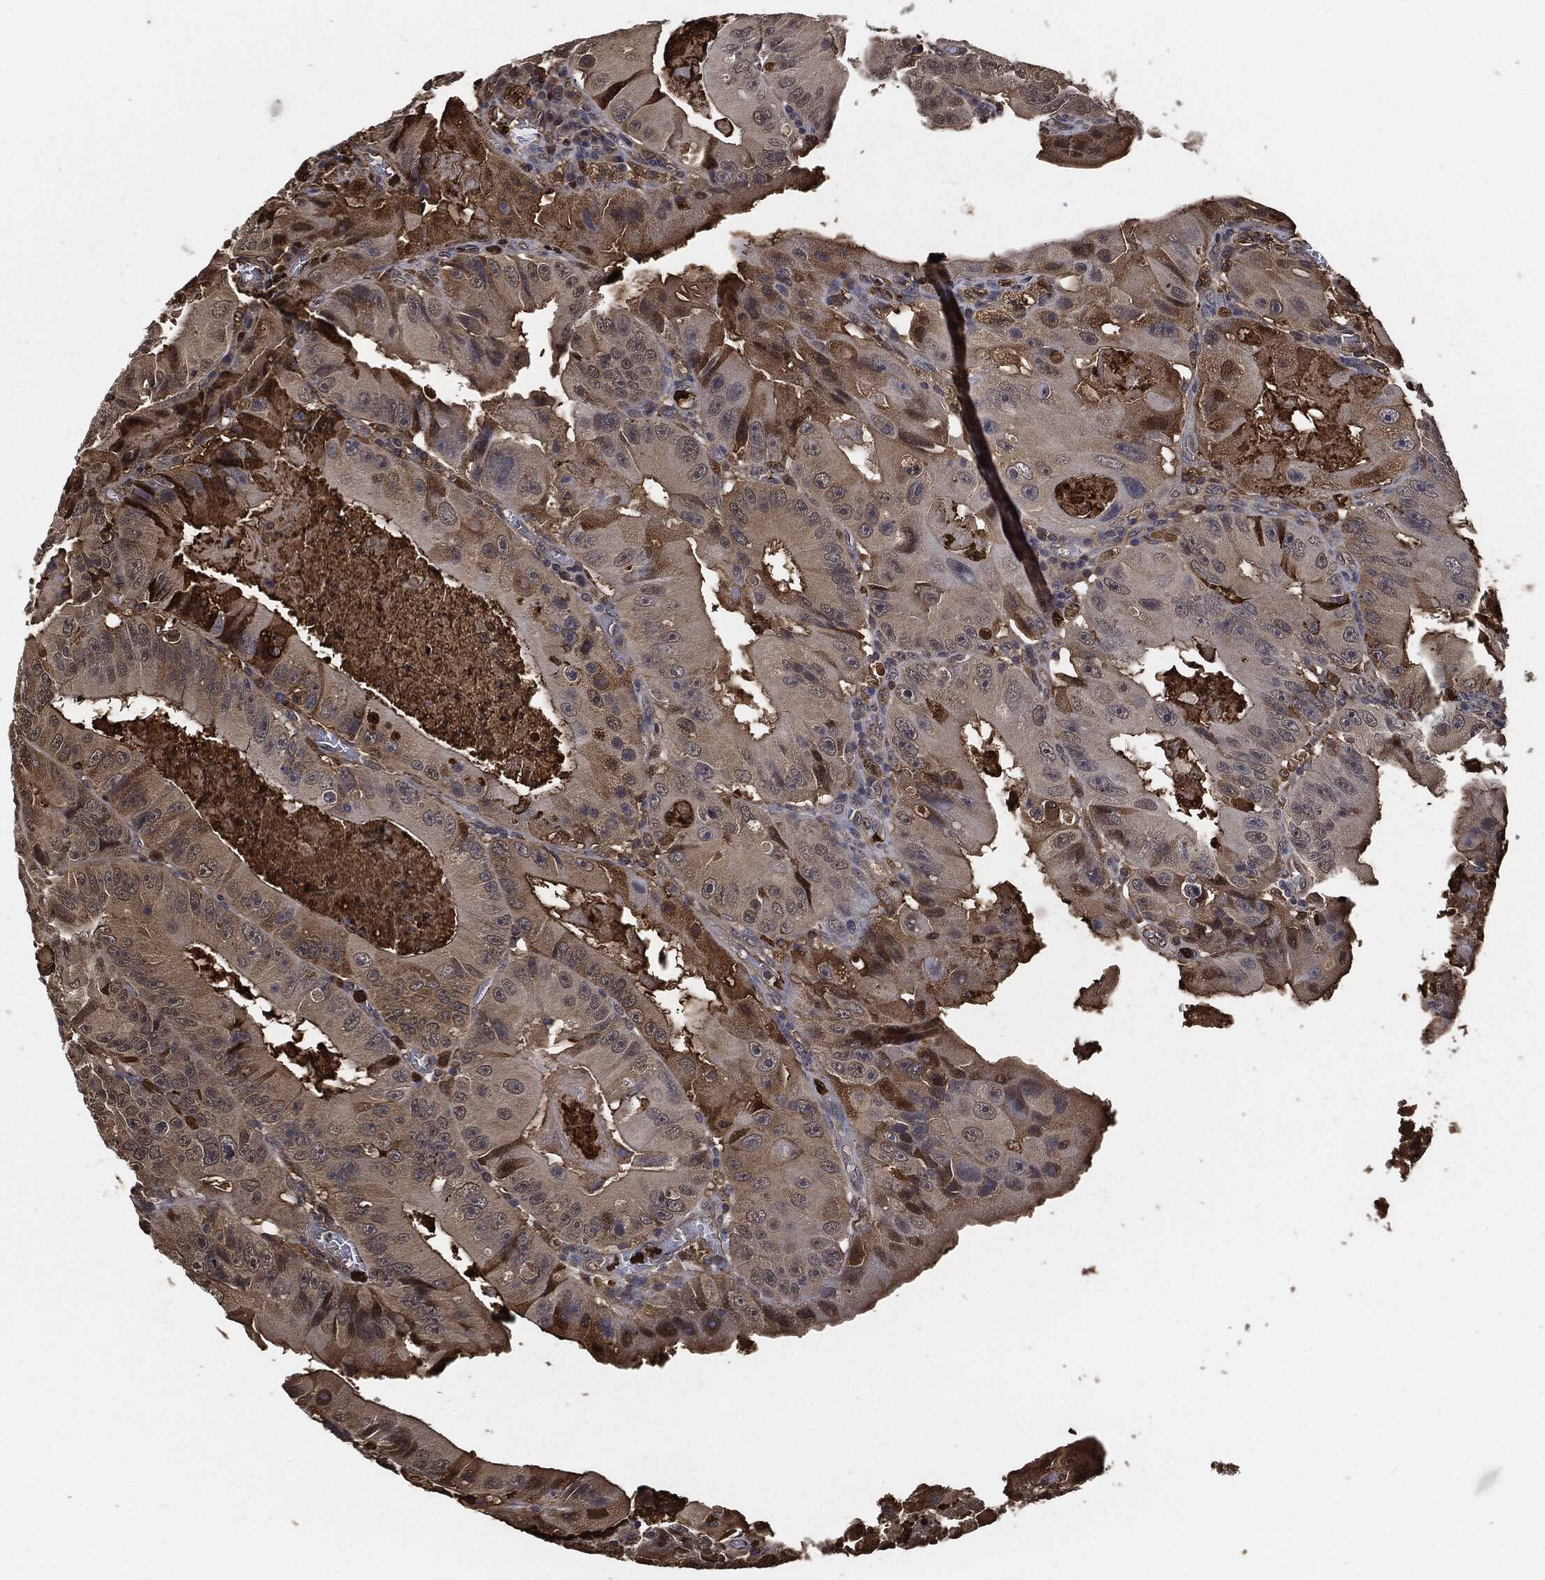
{"staining": {"intensity": "moderate", "quantity": "<25%", "location": "cytoplasmic/membranous"}, "tissue": "colorectal cancer", "cell_type": "Tumor cells", "image_type": "cancer", "snomed": [{"axis": "morphology", "description": "Adenocarcinoma, NOS"}, {"axis": "topography", "description": "Colon"}], "caption": "Moderate cytoplasmic/membranous protein staining is appreciated in approximately <25% of tumor cells in colorectal cancer.", "gene": "S100A9", "patient": {"sex": "female", "age": 86}}